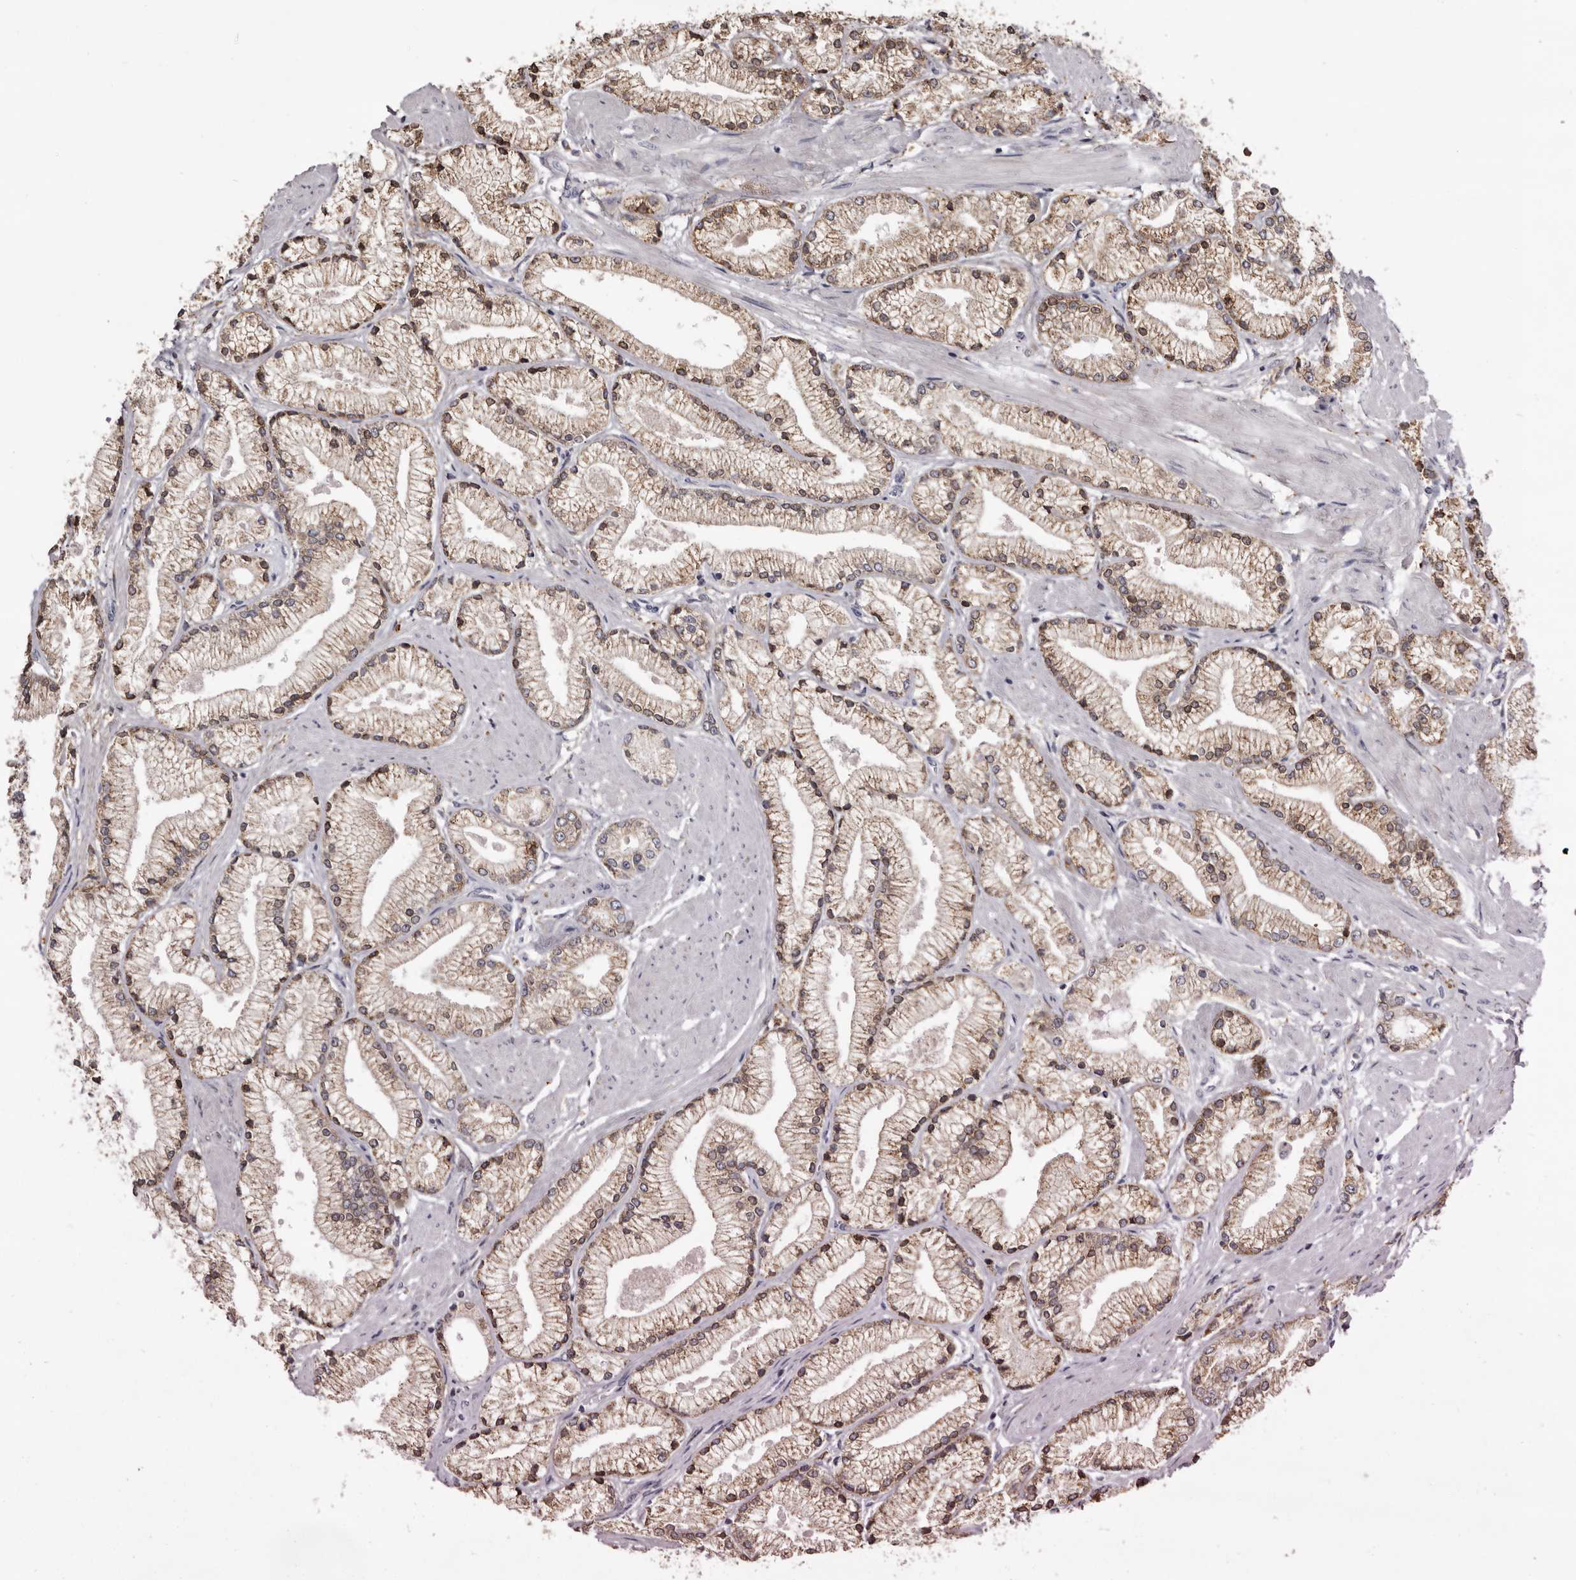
{"staining": {"intensity": "moderate", "quantity": ">75%", "location": "cytoplasmic/membranous"}, "tissue": "prostate cancer", "cell_type": "Tumor cells", "image_type": "cancer", "snomed": [{"axis": "morphology", "description": "Adenocarcinoma, High grade"}, {"axis": "topography", "description": "Prostate"}], "caption": "An immunohistochemistry (IHC) histopathology image of neoplastic tissue is shown. Protein staining in brown shows moderate cytoplasmic/membranous positivity in prostate cancer (adenocarcinoma (high-grade)) within tumor cells.", "gene": "PIGX", "patient": {"sex": "male", "age": 50}}